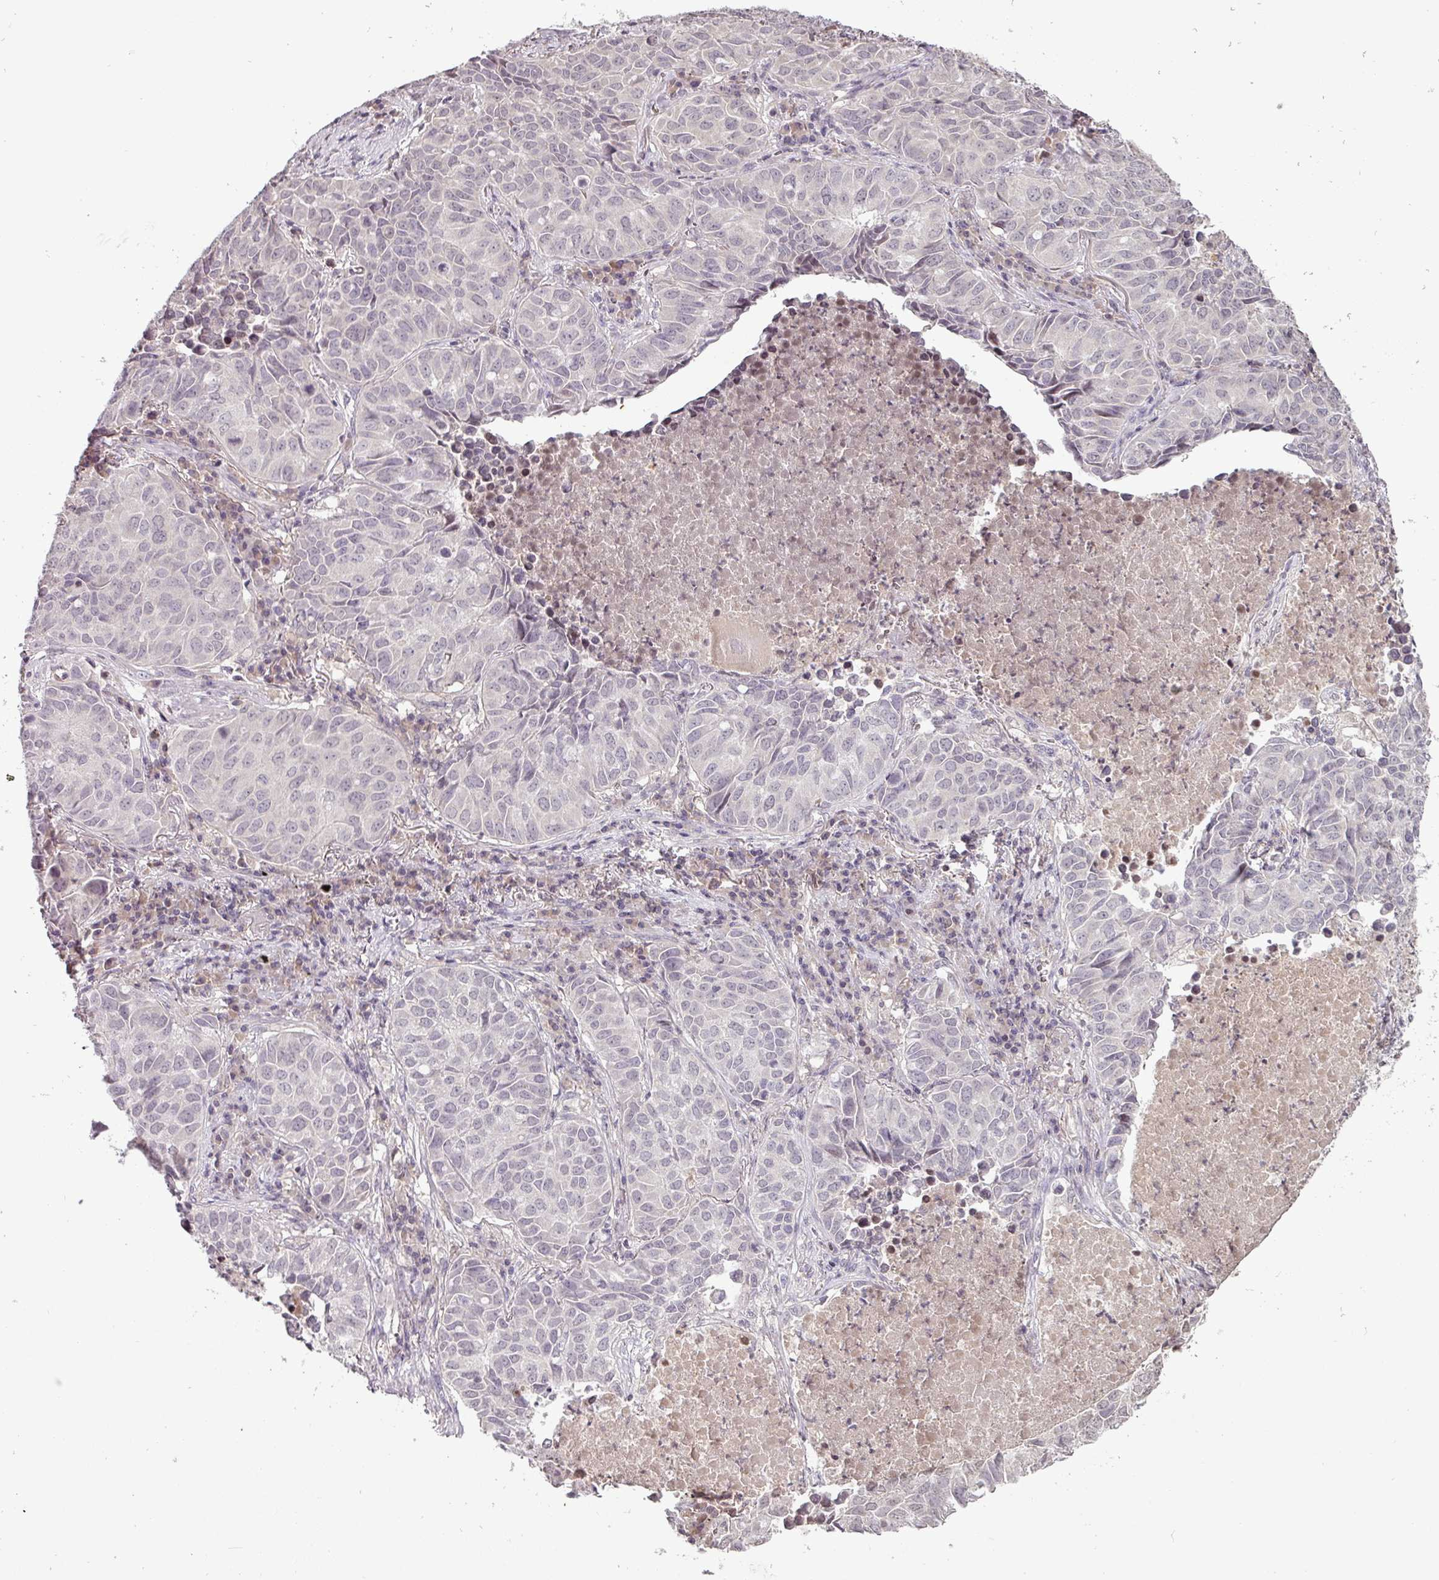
{"staining": {"intensity": "negative", "quantity": "none", "location": "none"}, "tissue": "lung cancer", "cell_type": "Tumor cells", "image_type": "cancer", "snomed": [{"axis": "morphology", "description": "Adenocarcinoma, NOS"}, {"axis": "topography", "description": "Lung"}], "caption": "Tumor cells are negative for brown protein staining in lung adenocarcinoma. The staining is performed using DAB brown chromogen with nuclei counter-stained in using hematoxylin.", "gene": "SLC5A10", "patient": {"sex": "female", "age": 50}}